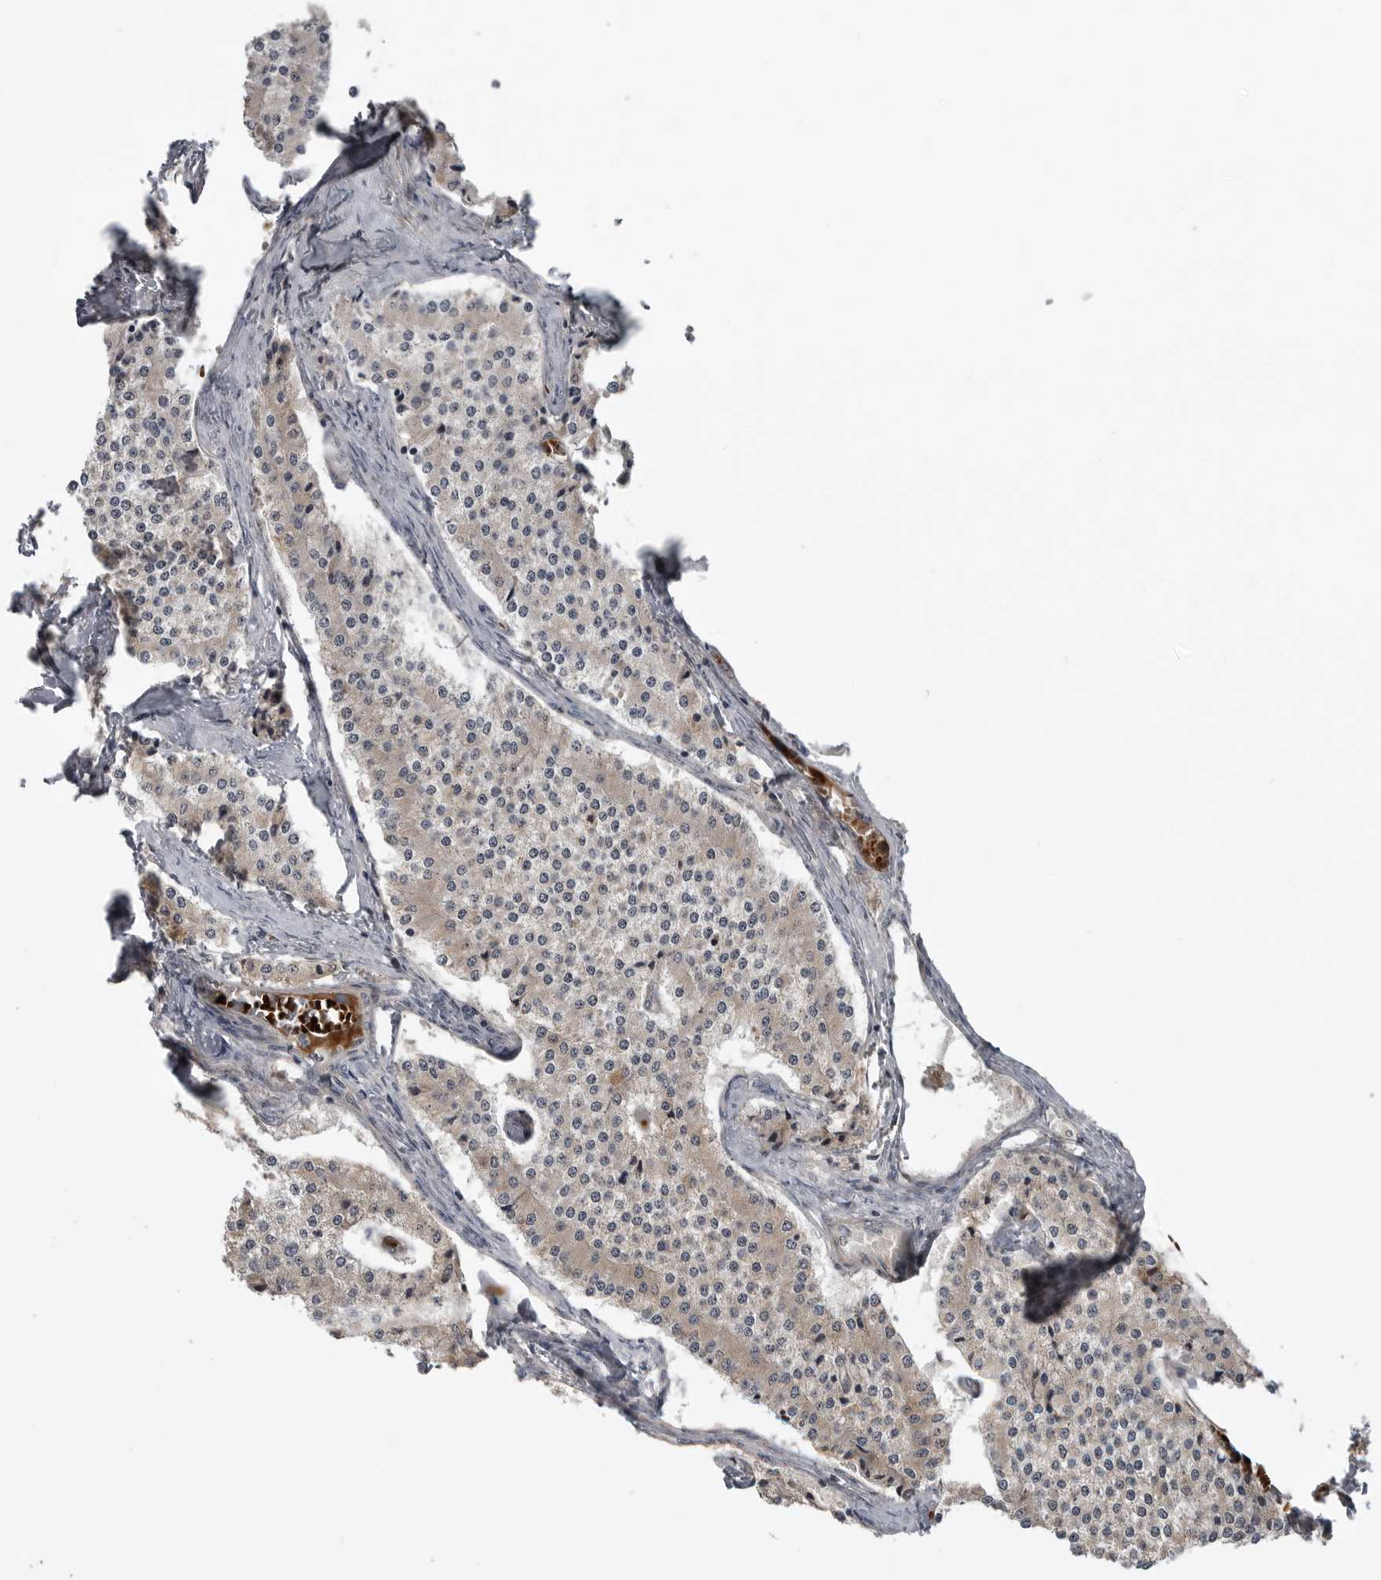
{"staining": {"intensity": "weak", "quantity": "25%-75%", "location": "cytoplasmic/membranous"}, "tissue": "carcinoid", "cell_type": "Tumor cells", "image_type": "cancer", "snomed": [{"axis": "morphology", "description": "Carcinoid, malignant, NOS"}, {"axis": "topography", "description": "Colon"}], "caption": "This histopathology image reveals carcinoid stained with immunohistochemistry to label a protein in brown. The cytoplasmic/membranous of tumor cells show weak positivity for the protein. Nuclei are counter-stained blue.", "gene": "FAAP100", "patient": {"sex": "female", "age": 52}}